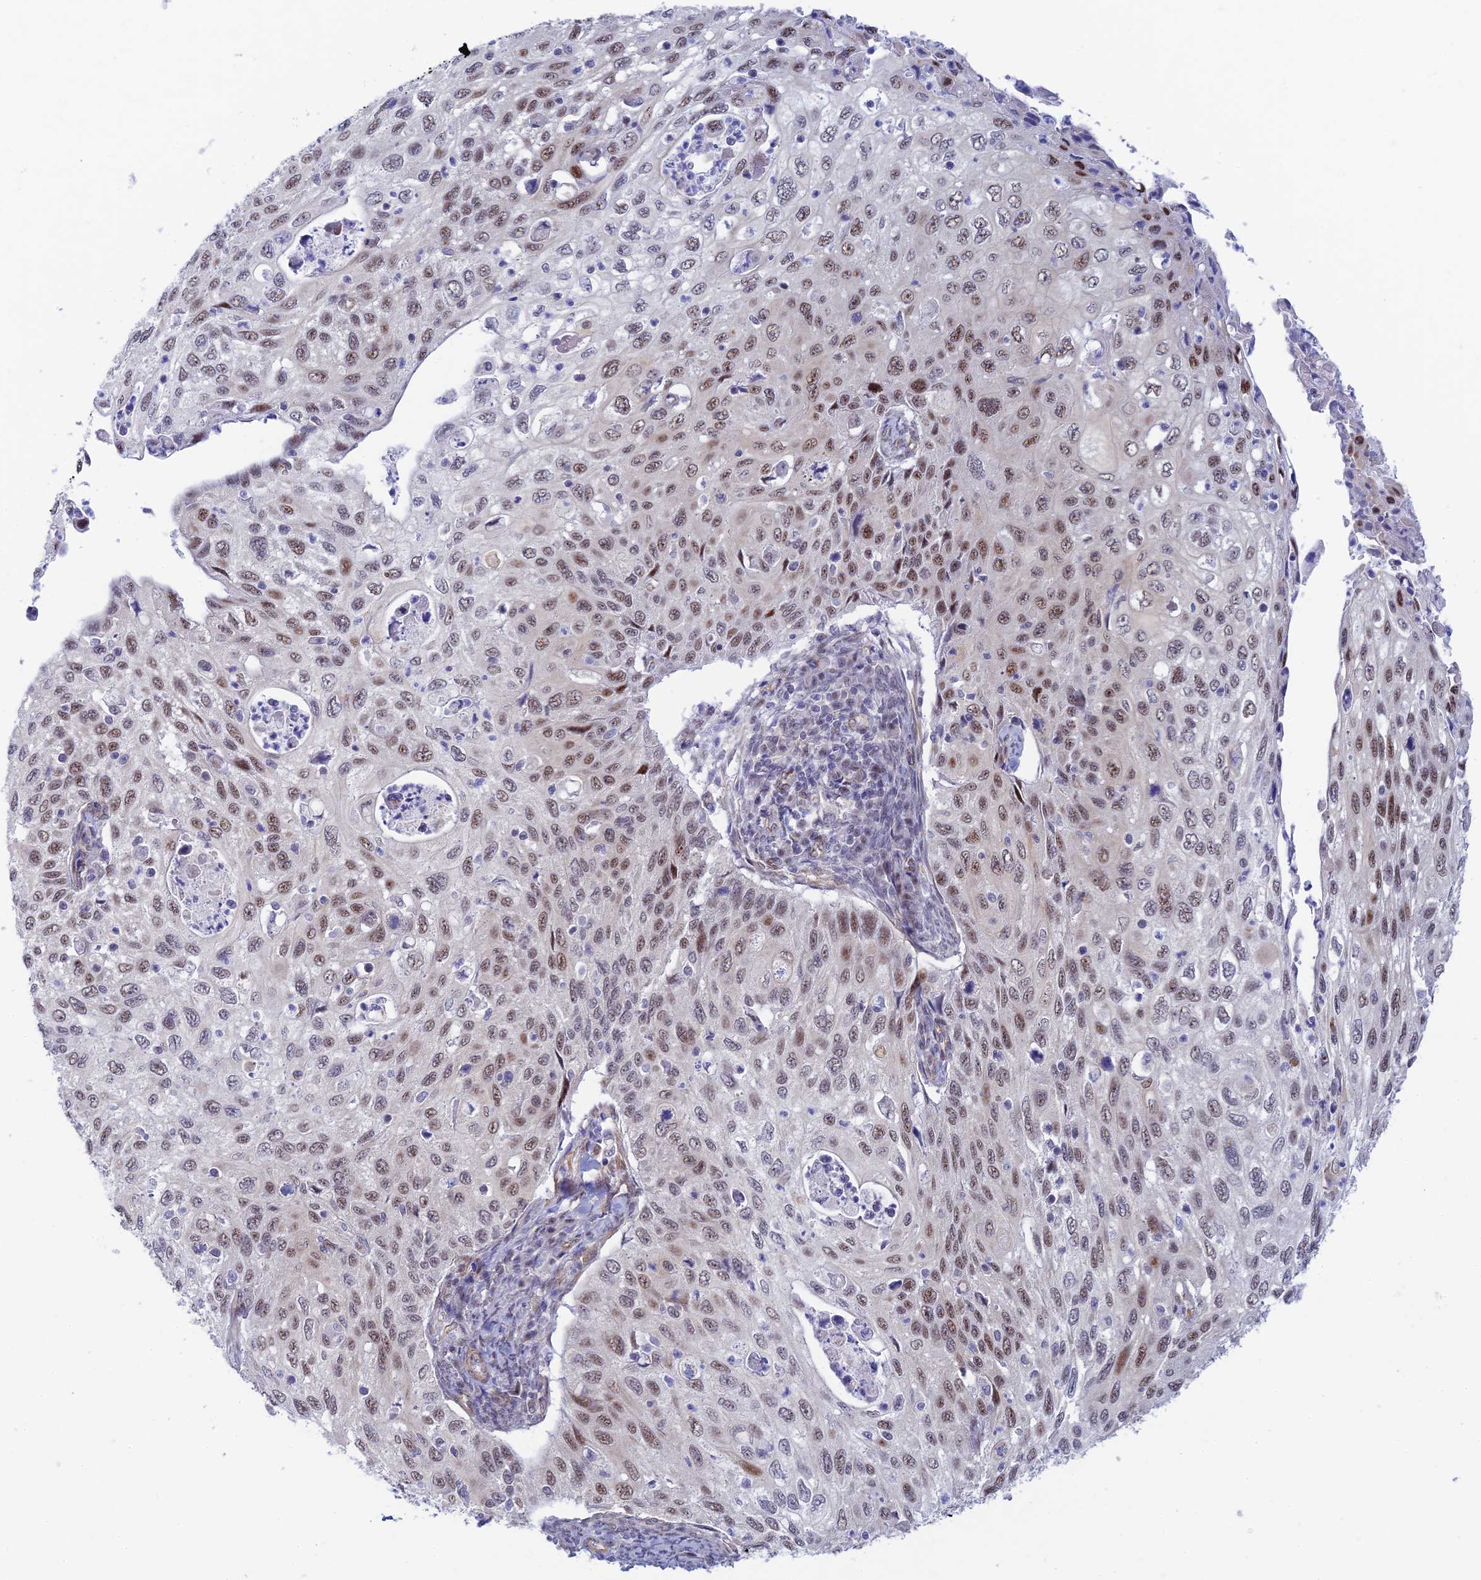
{"staining": {"intensity": "moderate", "quantity": ">75%", "location": "nuclear"}, "tissue": "cervical cancer", "cell_type": "Tumor cells", "image_type": "cancer", "snomed": [{"axis": "morphology", "description": "Squamous cell carcinoma, NOS"}, {"axis": "topography", "description": "Cervix"}], "caption": "Moderate nuclear staining is appreciated in approximately >75% of tumor cells in cervical cancer (squamous cell carcinoma). (brown staining indicates protein expression, while blue staining denotes nuclei).", "gene": "CFAP92", "patient": {"sex": "female", "age": 70}}